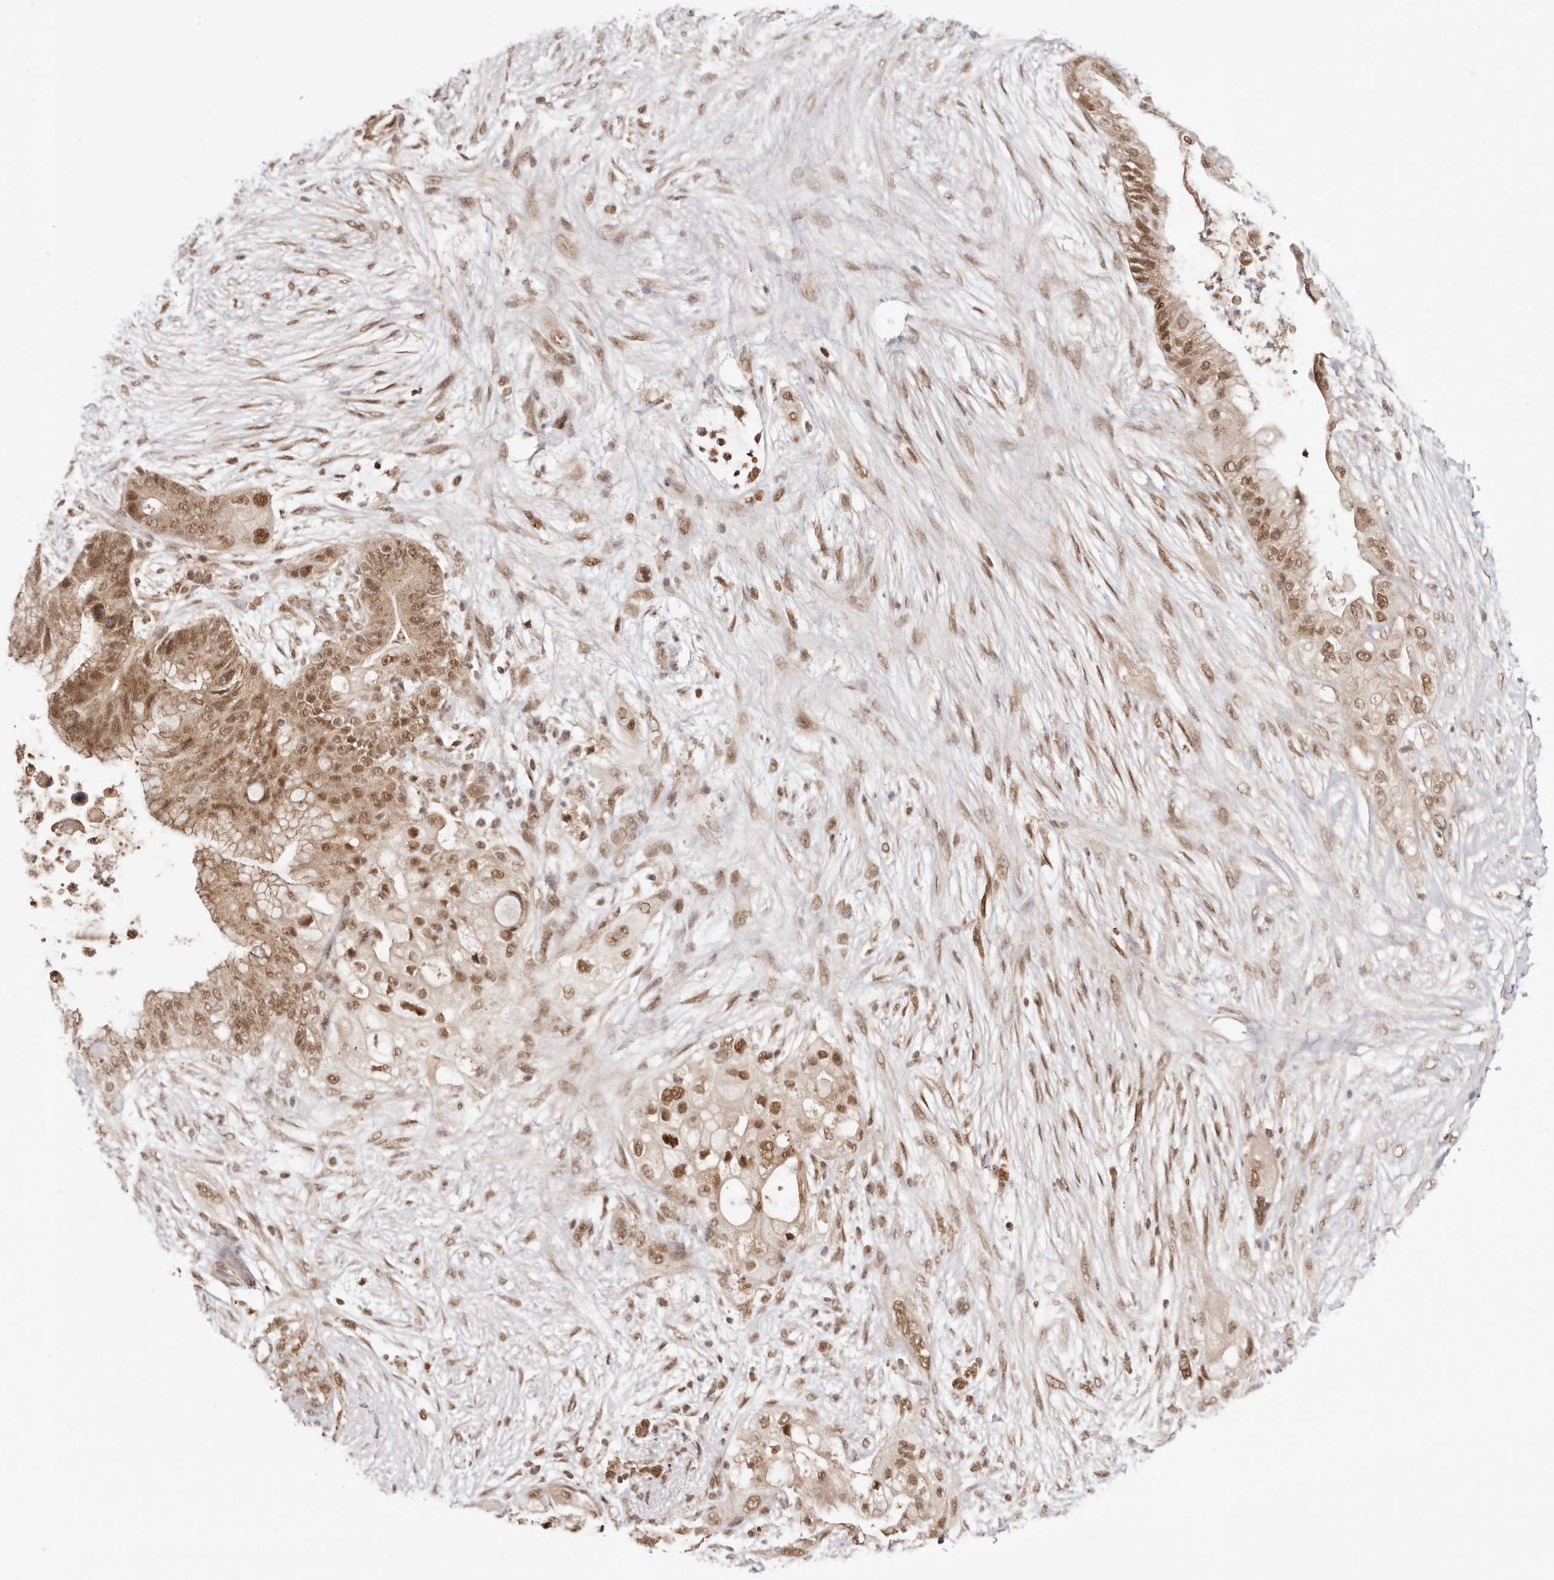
{"staining": {"intensity": "moderate", "quantity": ">75%", "location": "cytoplasmic/membranous,nuclear"}, "tissue": "pancreatic cancer", "cell_type": "Tumor cells", "image_type": "cancer", "snomed": [{"axis": "morphology", "description": "Adenocarcinoma, NOS"}, {"axis": "topography", "description": "Pancreas"}], "caption": "Immunohistochemical staining of human pancreatic cancer displays medium levels of moderate cytoplasmic/membranous and nuclear staining in approximately >75% of tumor cells. Immunohistochemistry stains the protein of interest in brown and the nuclei are stained blue.", "gene": "MED8", "patient": {"sex": "male", "age": 53}}